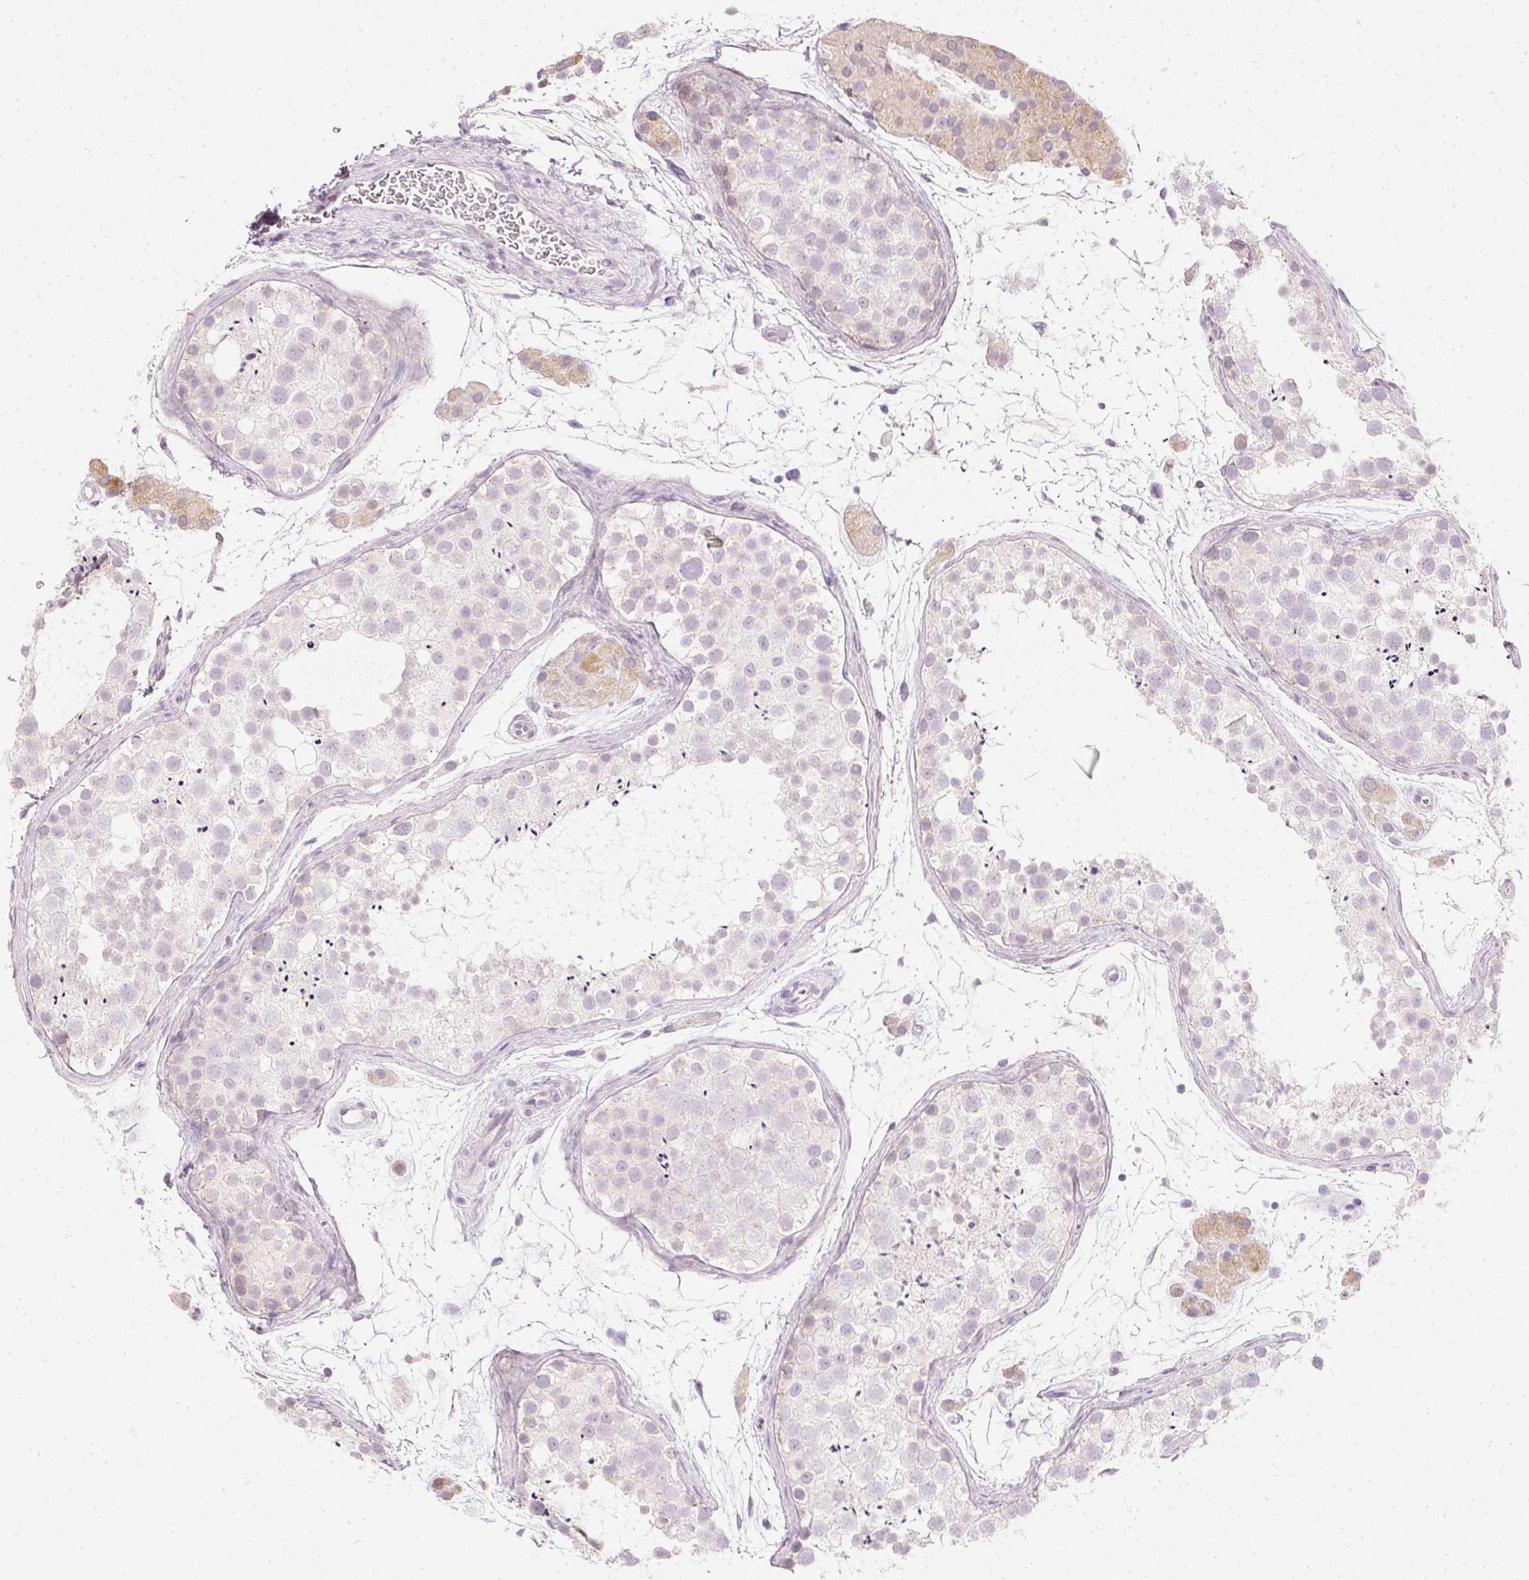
{"staining": {"intensity": "negative", "quantity": "none", "location": "none"}, "tissue": "testis", "cell_type": "Cells in seminiferous ducts", "image_type": "normal", "snomed": [{"axis": "morphology", "description": "Normal tissue, NOS"}, {"axis": "topography", "description": "Testis"}], "caption": "This is a photomicrograph of immunohistochemistry (IHC) staining of unremarkable testis, which shows no staining in cells in seminiferous ducts. (DAB IHC, high magnification).", "gene": "ELAVL3", "patient": {"sex": "male", "age": 41}}